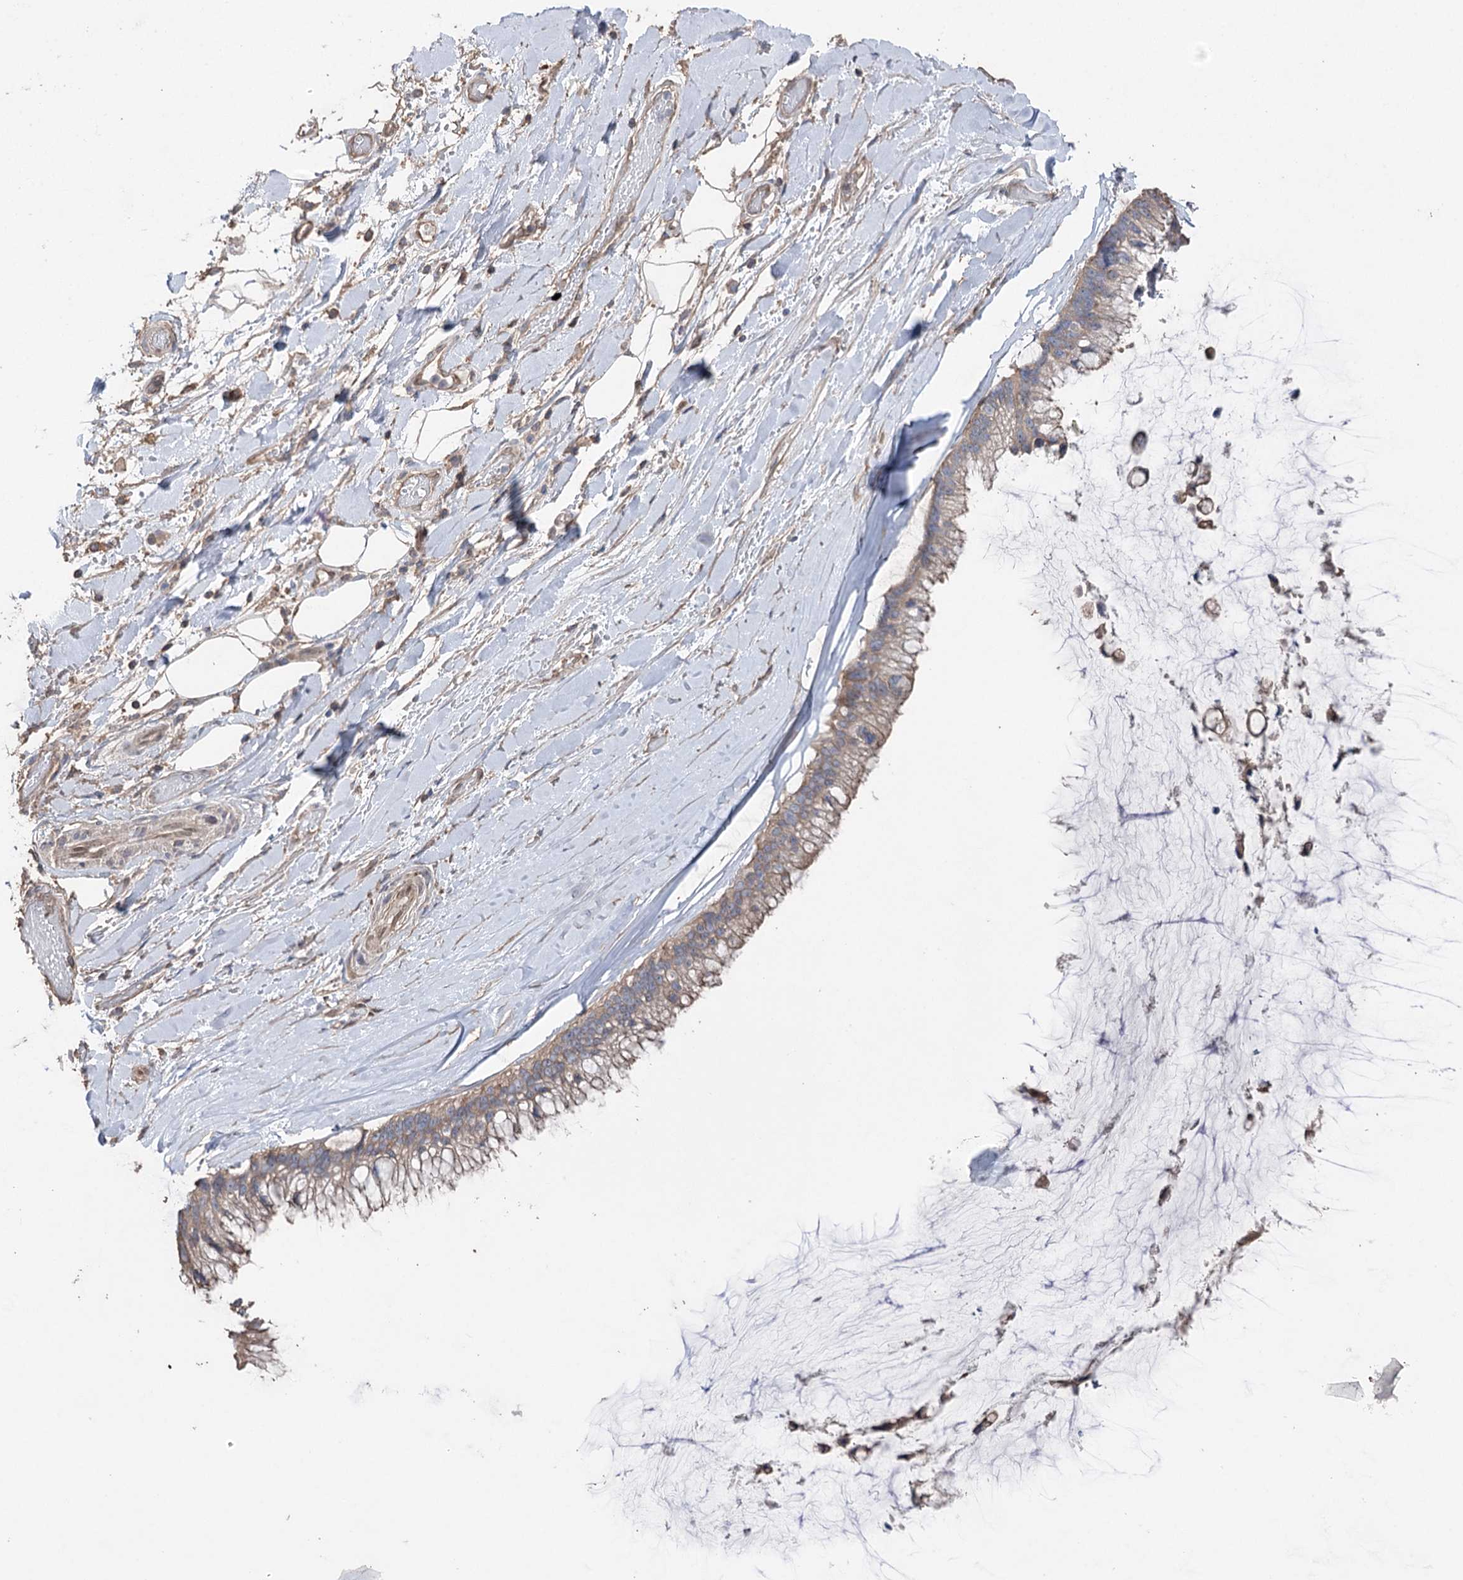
{"staining": {"intensity": "weak", "quantity": "25%-75%", "location": "cytoplasmic/membranous"}, "tissue": "ovarian cancer", "cell_type": "Tumor cells", "image_type": "cancer", "snomed": [{"axis": "morphology", "description": "Cystadenocarcinoma, mucinous, NOS"}, {"axis": "topography", "description": "Ovary"}], "caption": "High-power microscopy captured an IHC micrograph of mucinous cystadenocarcinoma (ovarian), revealing weak cytoplasmic/membranous staining in approximately 25%-75% of tumor cells.", "gene": "FAM13B", "patient": {"sex": "female", "age": 39}}